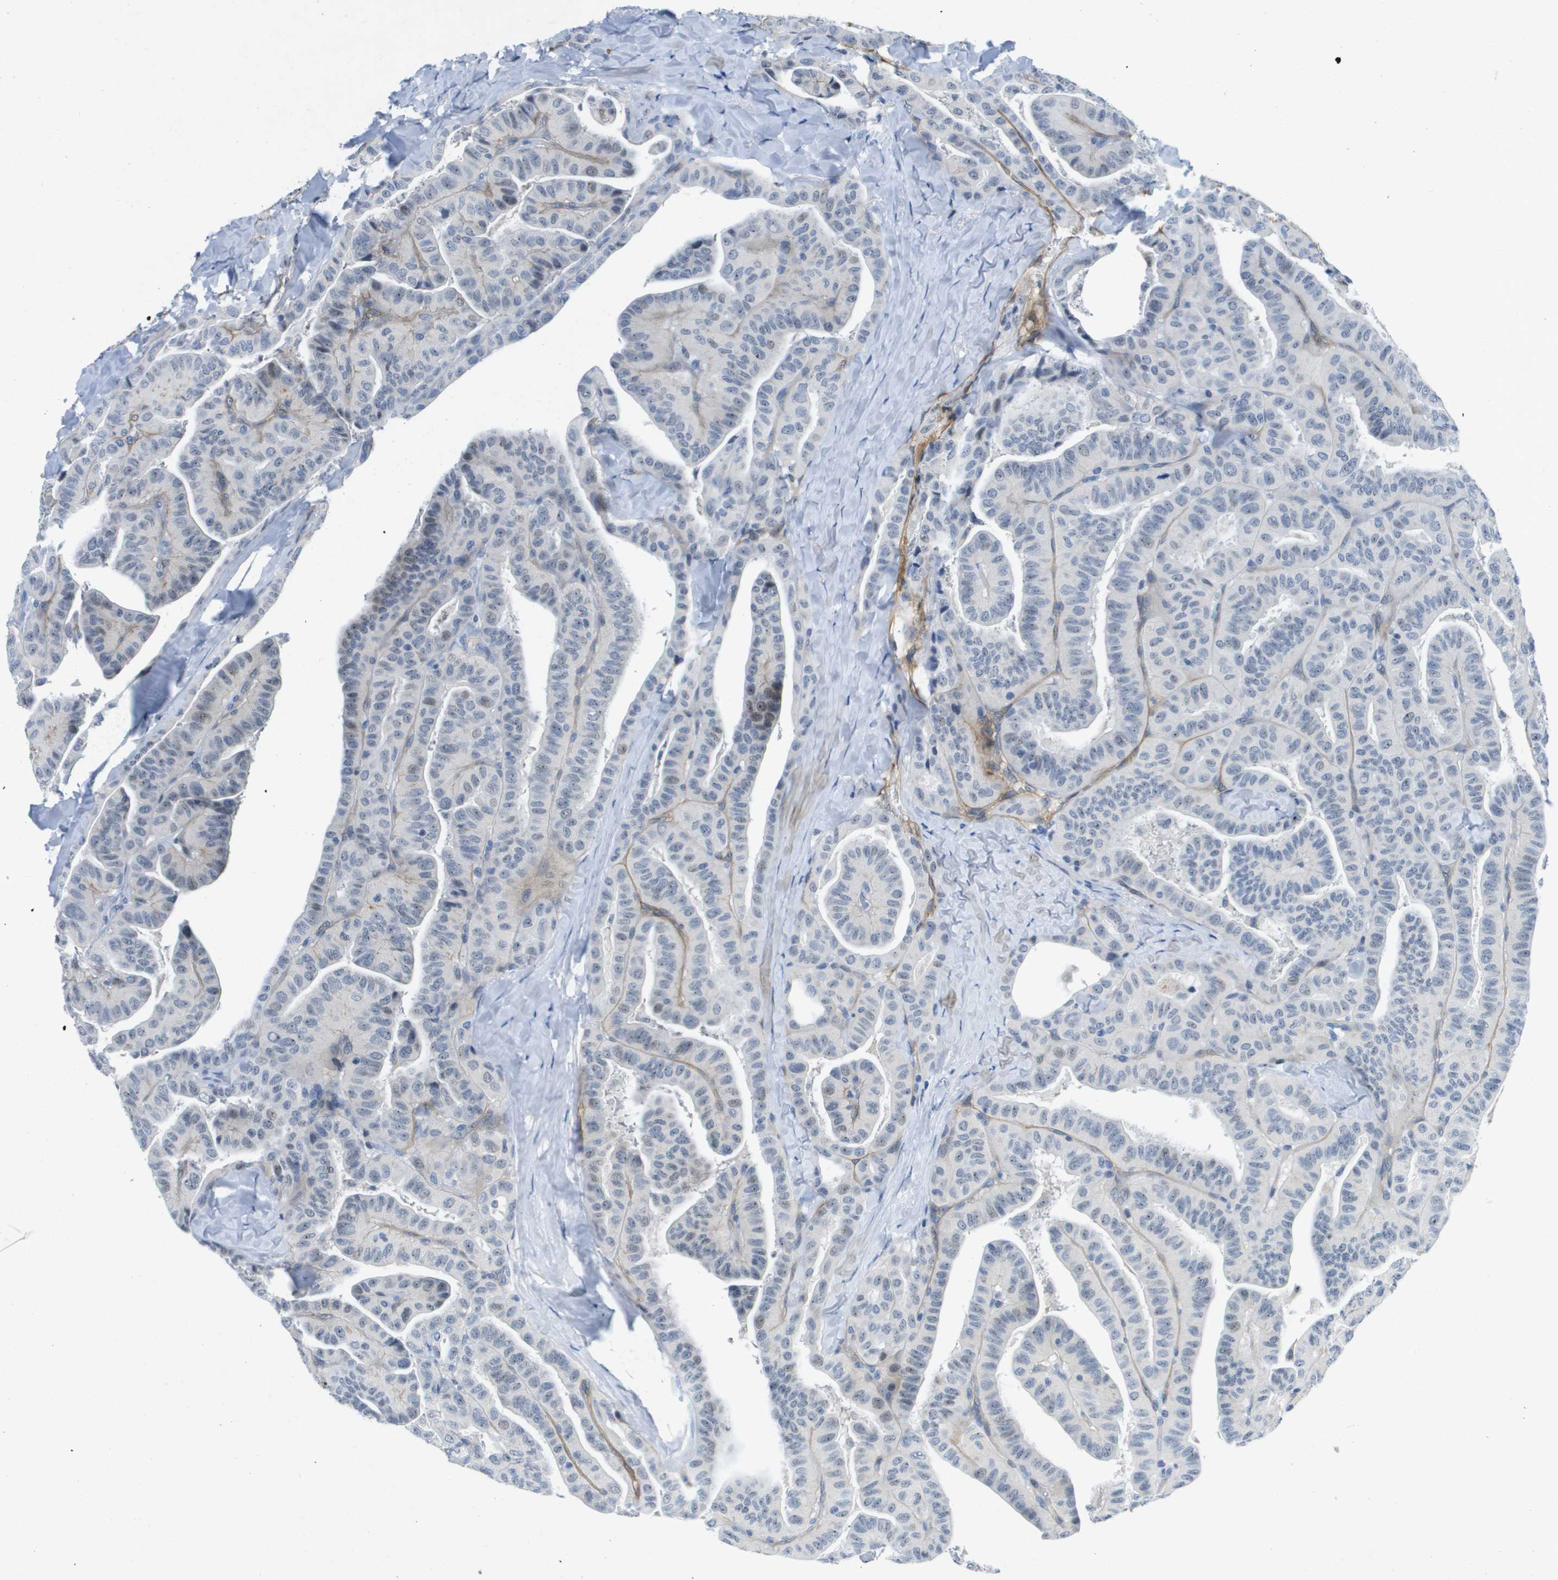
{"staining": {"intensity": "negative", "quantity": "none", "location": "none"}, "tissue": "thyroid cancer", "cell_type": "Tumor cells", "image_type": "cancer", "snomed": [{"axis": "morphology", "description": "Papillary adenocarcinoma, NOS"}, {"axis": "topography", "description": "Thyroid gland"}], "caption": "Tumor cells show no significant protein expression in thyroid papillary adenocarcinoma. The staining is performed using DAB brown chromogen with nuclei counter-stained in using hematoxylin.", "gene": "ITGA6", "patient": {"sex": "male", "age": 77}}